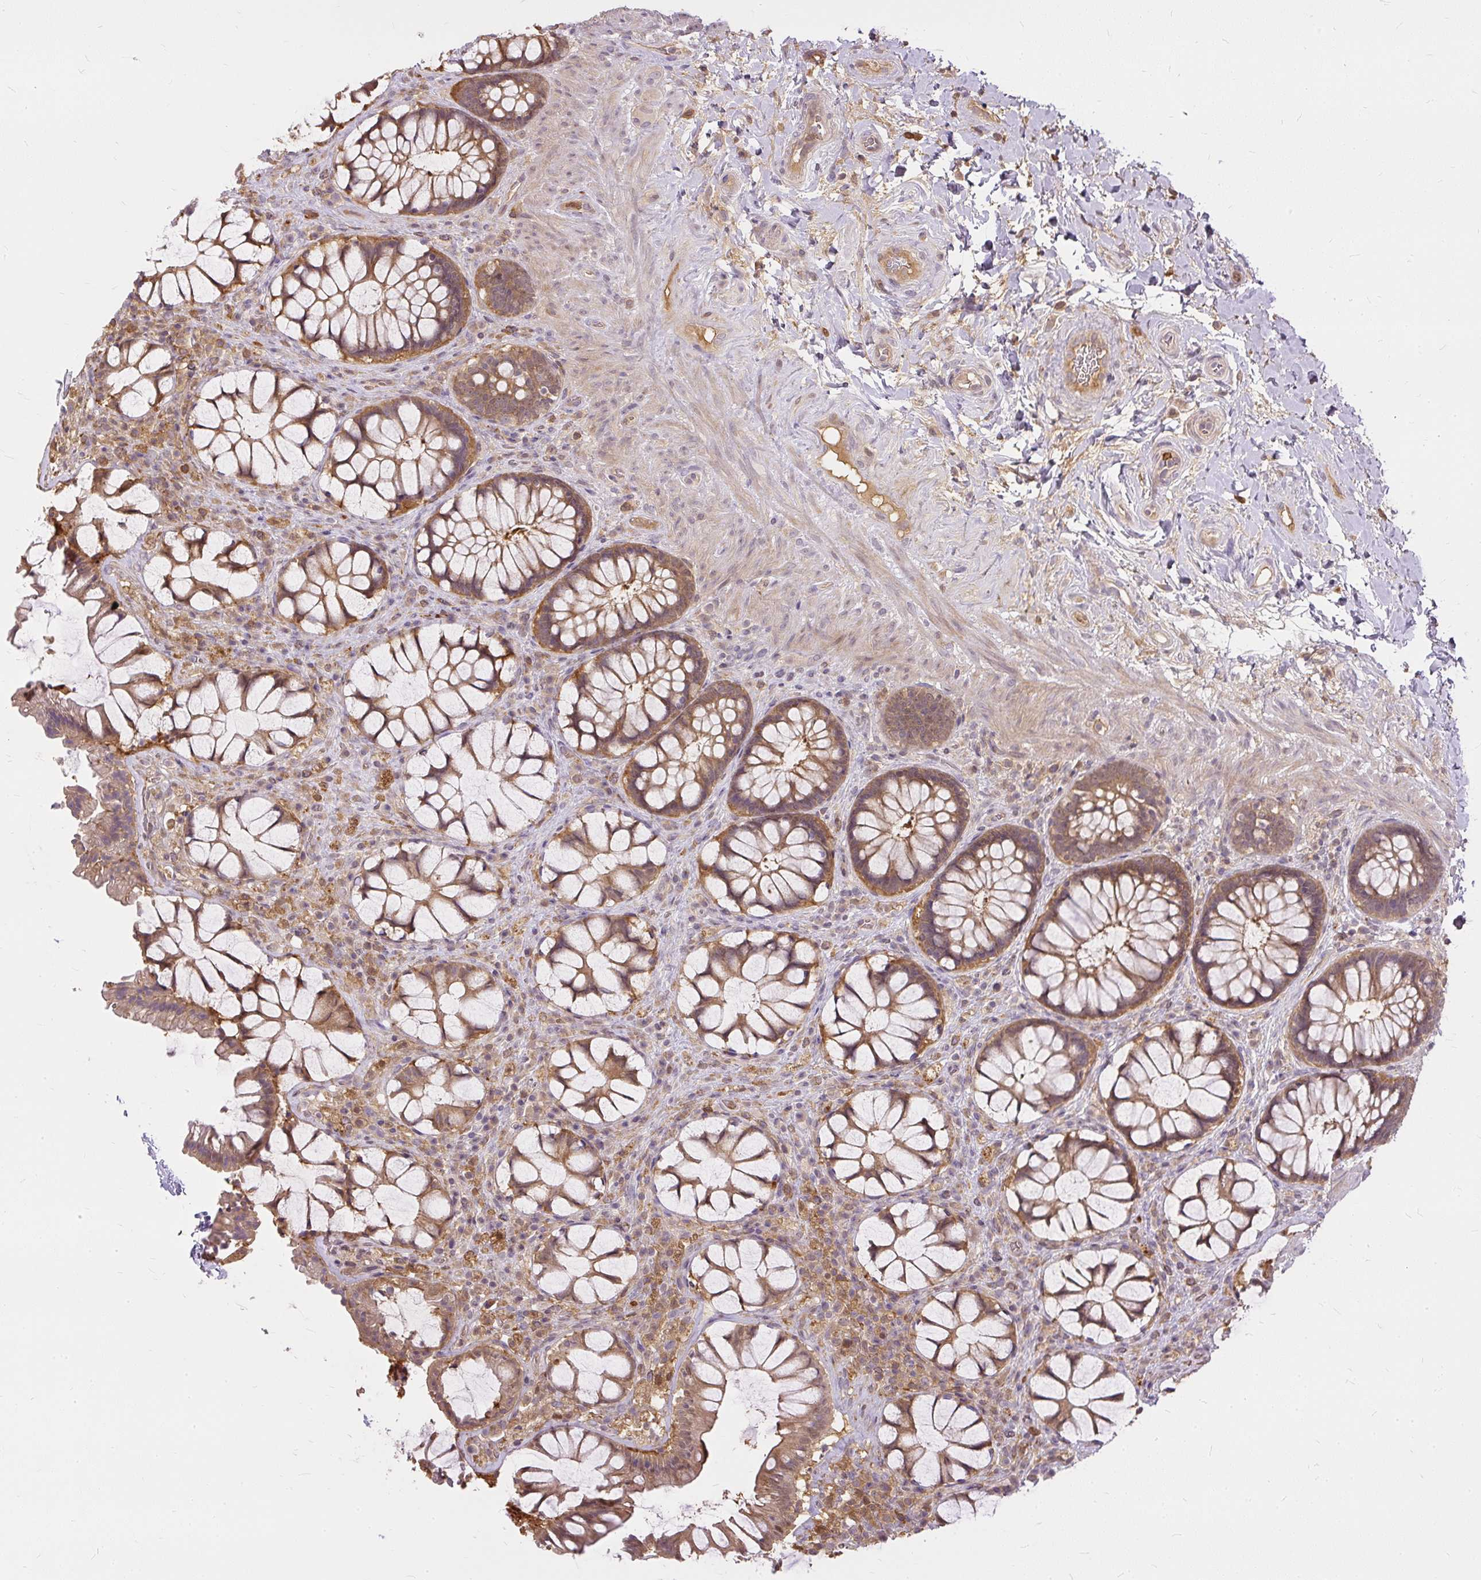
{"staining": {"intensity": "moderate", "quantity": ">75%", "location": "cytoplasmic/membranous"}, "tissue": "rectum", "cell_type": "Glandular cells", "image_type": "normal", "snomed": [{"axis": "morphology", "description": "Normal tissue, NOS"}, {"axis": "topography", "description": "Rectum"}], "caption": "Protein analysis of unremarkable rectum displays moderate cytoplasmic/membranous expression in about >75% of glandular cells. Using DAB (brown) and hematoxylin (blue) stains, captured at high magnification using brightfield microscopy.", "gene": "AP5S1", "patient": {"sex": "female", "age": 58}}